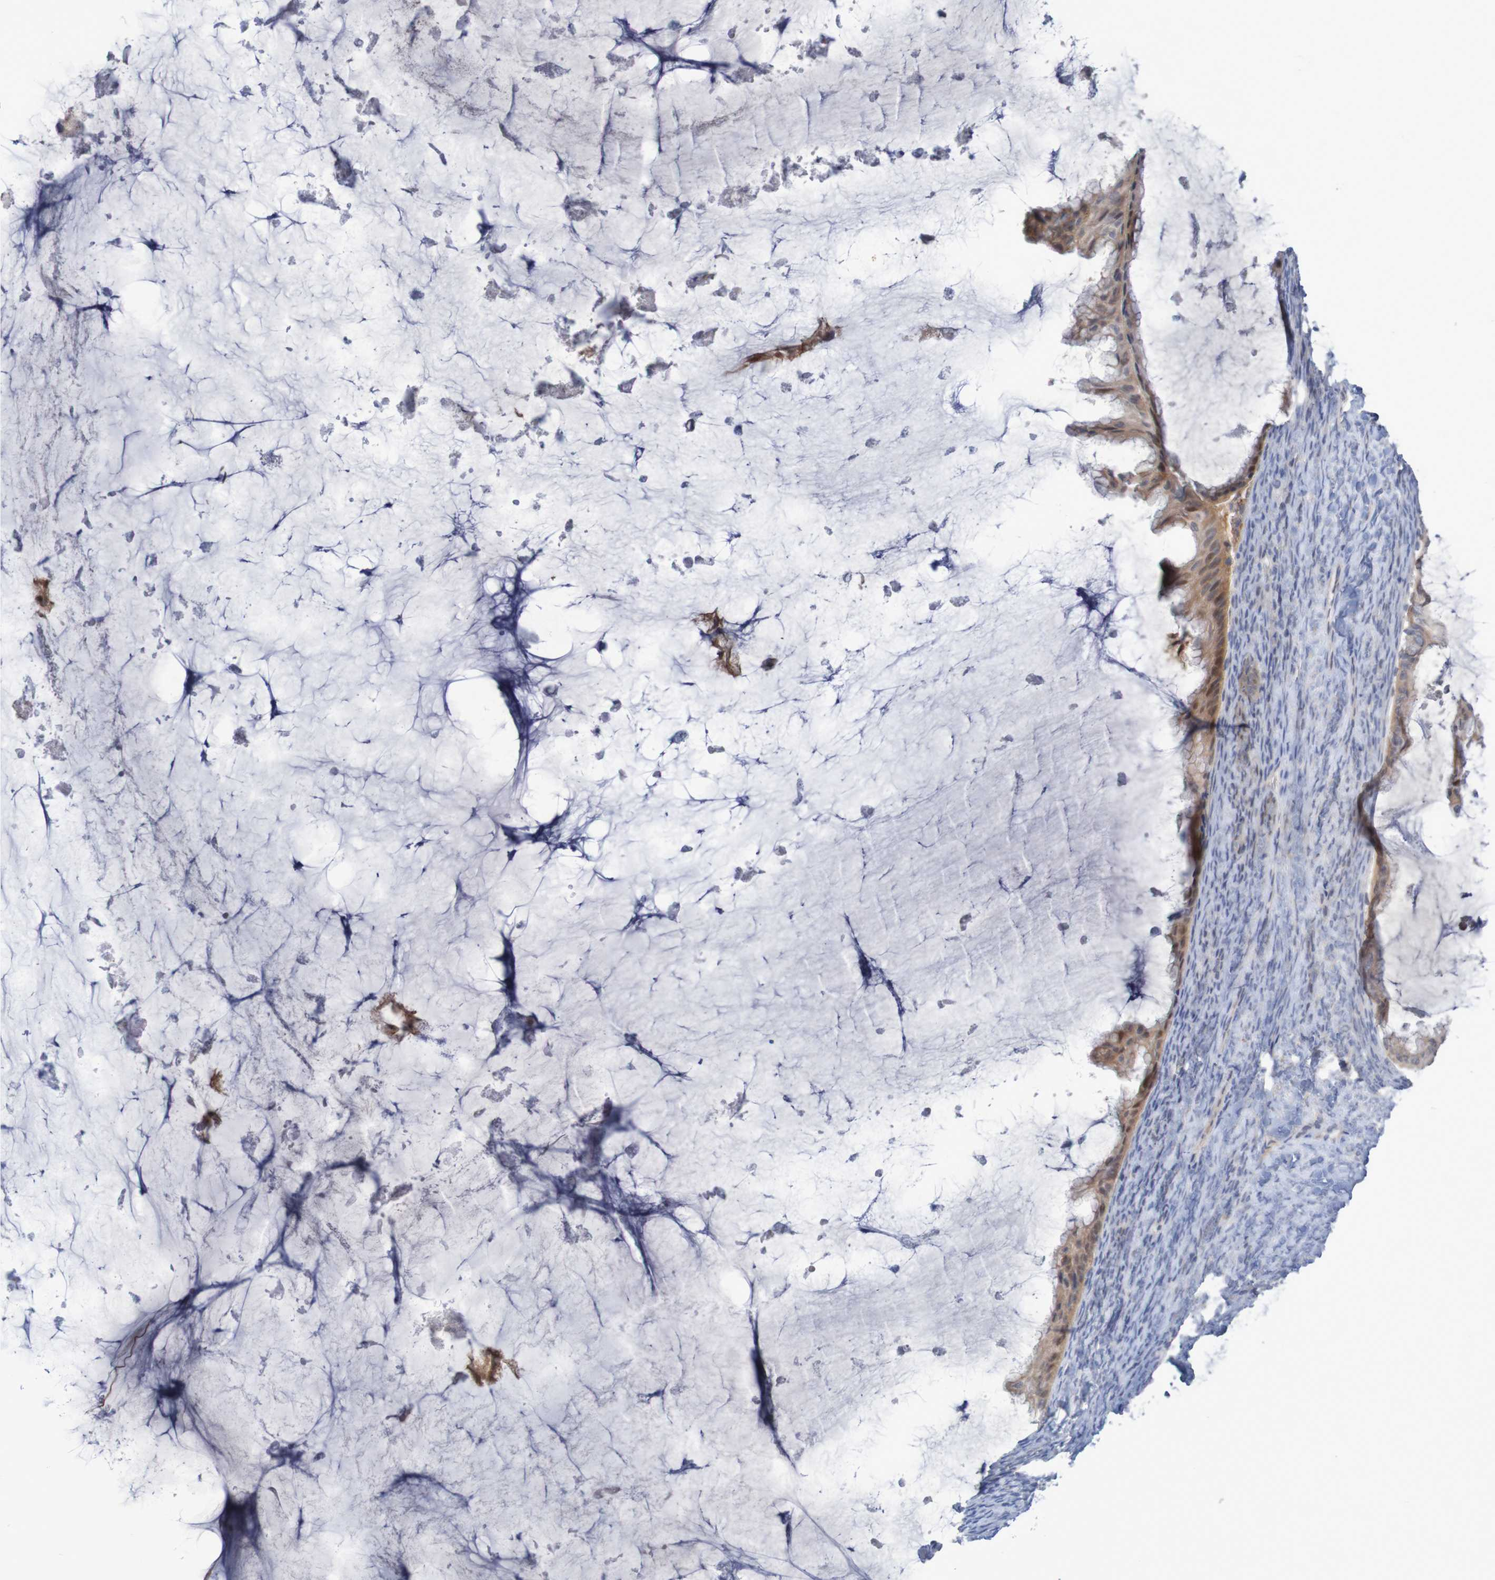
{"staining": {"intensity": "moderate", "quantity": ">75%", "location": "cytoplasmic/membranous,nuclear"}, "tissue": "ovarian cancer", "cell_type": "Tumor cells", "image_type": "cancer", "snomed": [{"axis": "morphology", "description": "Cystadenocarcinoma, mucinous, NOS"}, {"axis": "topography", "description": "Ovary"}], "caption": "This photomicrograph demonstrates ovarian mucinous cystadenocarcinoma stained with IHC to label a protein in brown. The cytoplasmic/membranous and nuclear of tumor cells show moderate positivity for the protein. Nuclei are counter-stained blue.", "gene": "FBP2", "patient": {"sex": "female", "age": 61}}